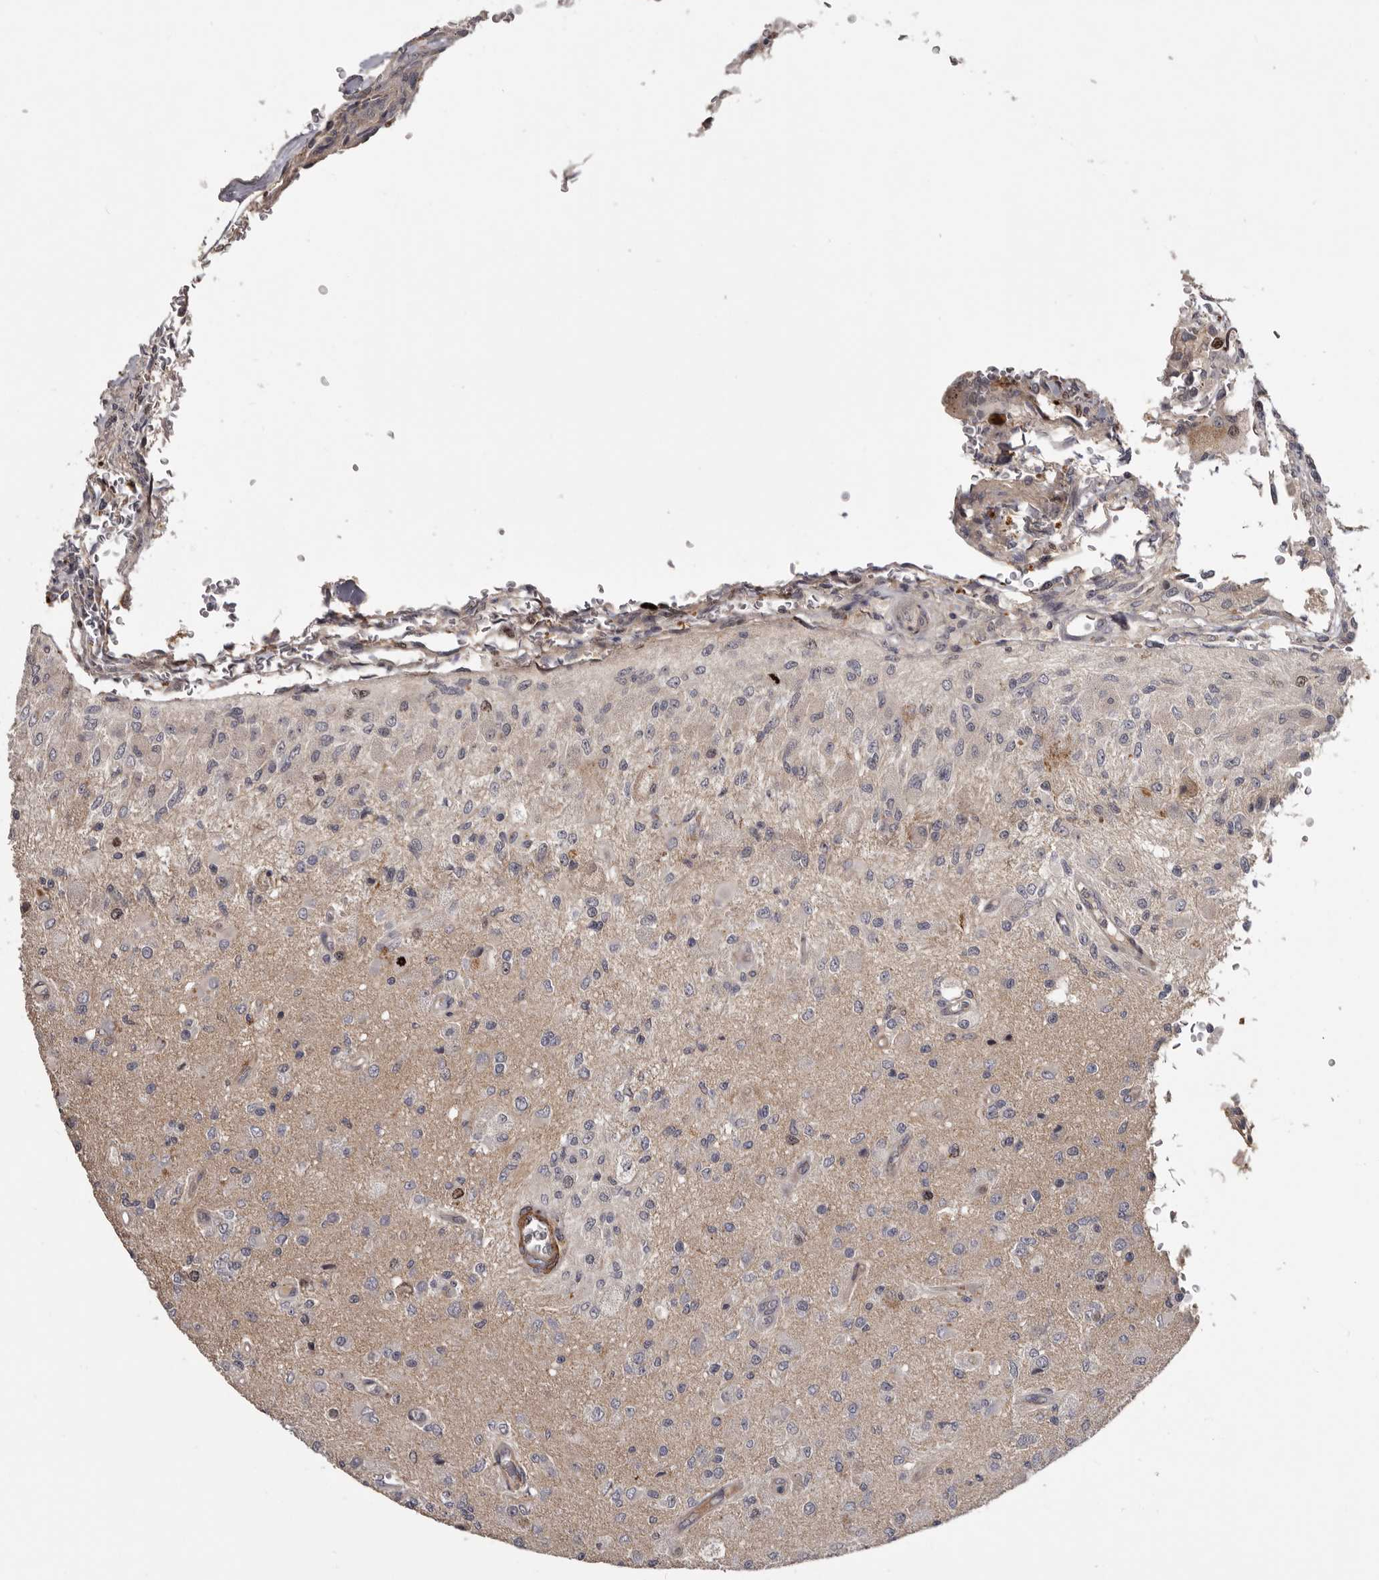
{"staining": {"intensity": "negative", "quantity": "none", "location": "none"}, "tissue": "glioma", "cell_type": "Tumor cells", "image_type": "cancer", "snomed": [{"axis": "morphology", "description": "Normal tissue, NOS"}, {"axis": "morphology", "description": "Glioma, malignant, High grade"}, {"axis": "topography", "description": "Cerebral cortex"}], "caption": "A photomicrograph of human glioma is negative for staining in tumor cells.", "gene": "CDCA8", "patient": {"sex": "male", "age": 77}}